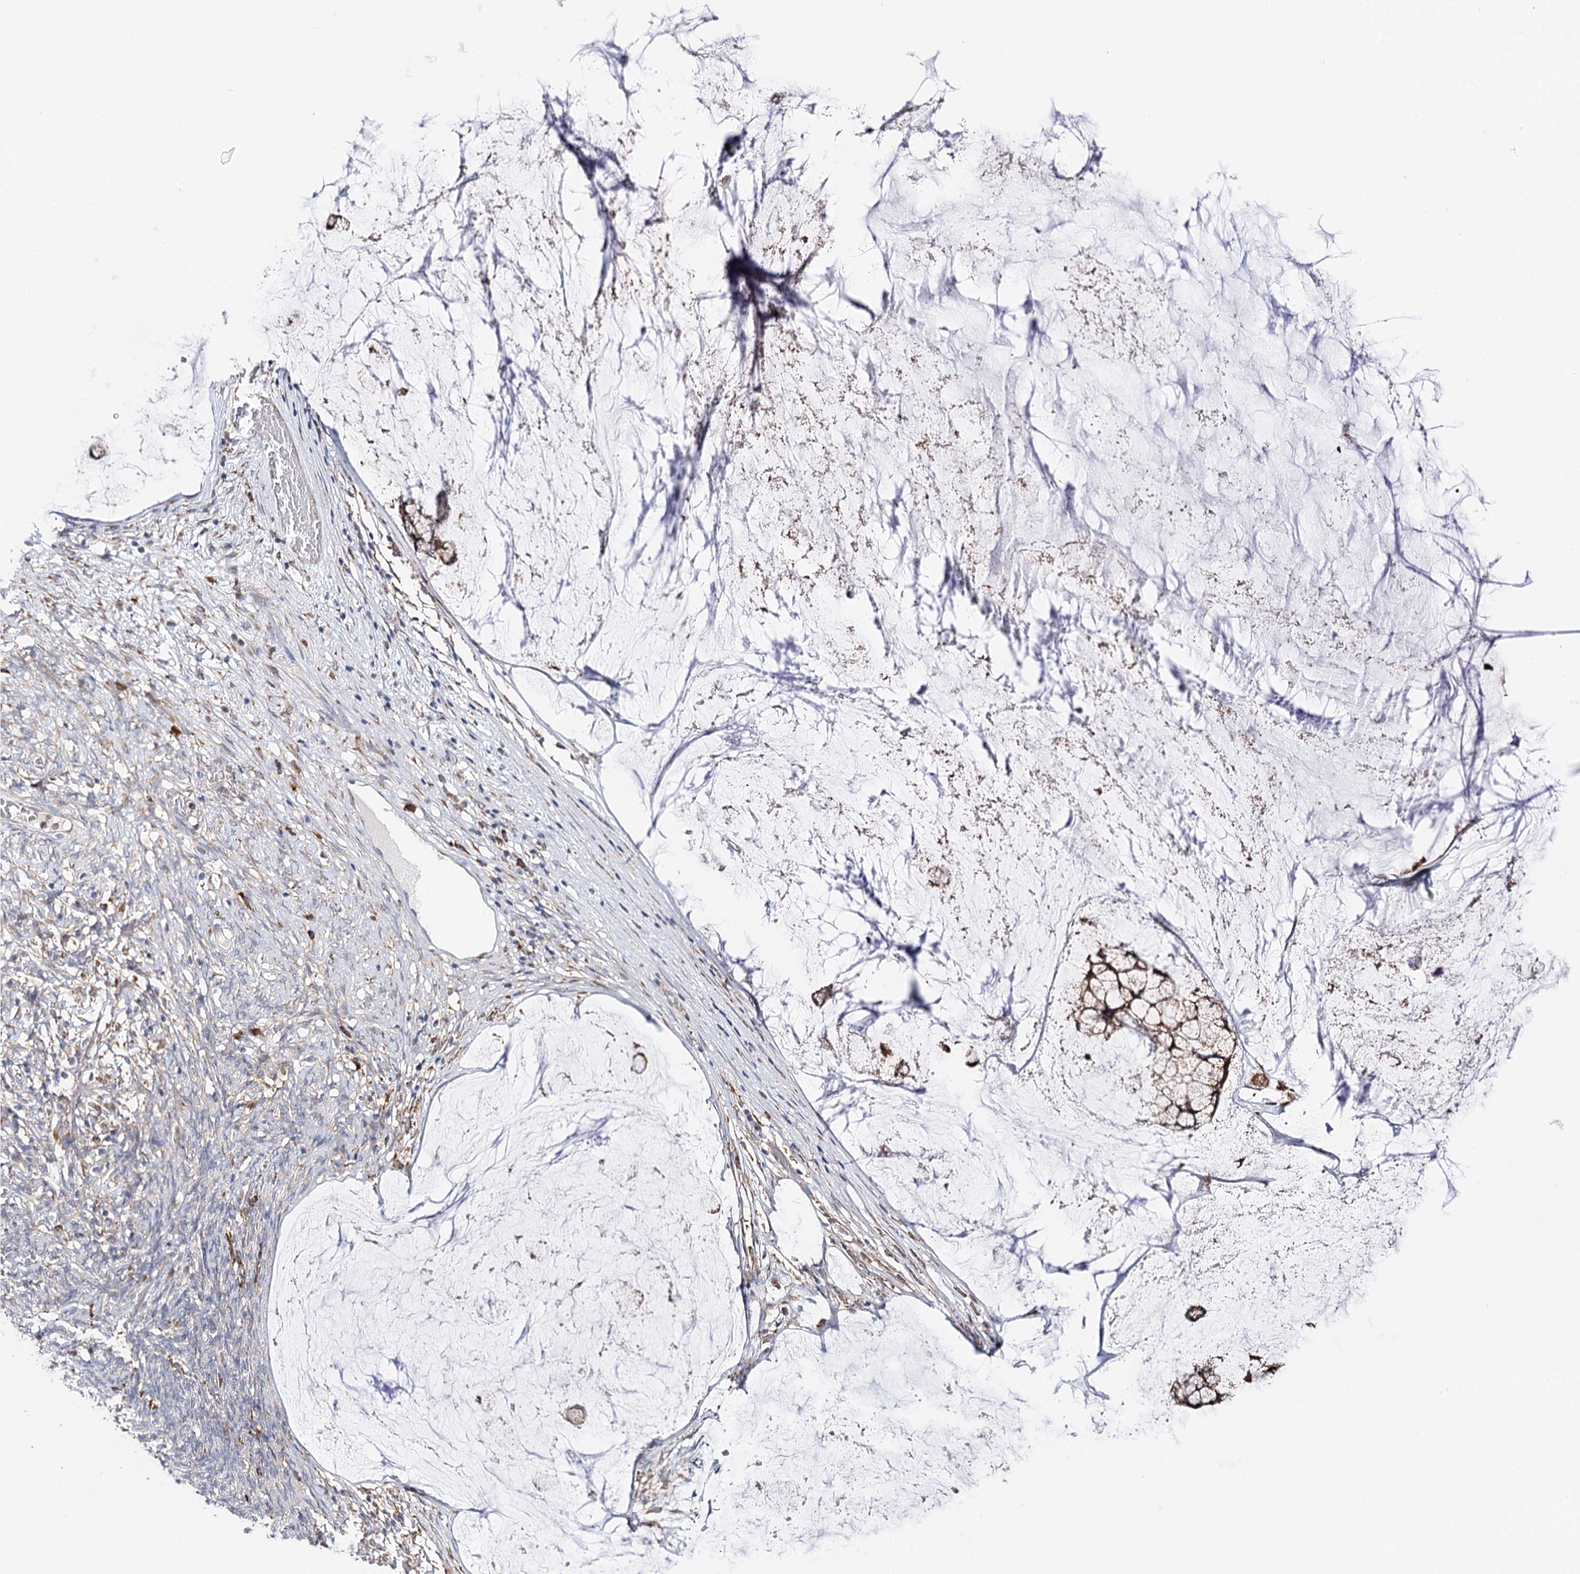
{"staining": {"intensity": "strong", "quantity": ">75%", "location": "cytoplasmic/membranous"}, "tissue": "ovarian cancer", "cell_type": "Tumor cells", "image_type": "cancer", "snomed": [{"axis": "morphology", "description": "Cystadenocarcinoma, mucinous, NOS"}, {"axis": "topography", "description": "Ovary"}], "caption": "DAB immunohistochemical staining of ovarian cancer (mucinous cystadenocarcinoma) demonstrates strong cytoplasmic/membranous protein positivity in approximately >75% of tumor cells. The staining was performed using DAB (3,3'-diaminobenzidine) to visualize the protein expression in brown, while the nuclei were stained in blue with hematoxylin (Magnification: 20x).", "gene": "VEGFA", "patient": {"sex": "female", "age": 42}}